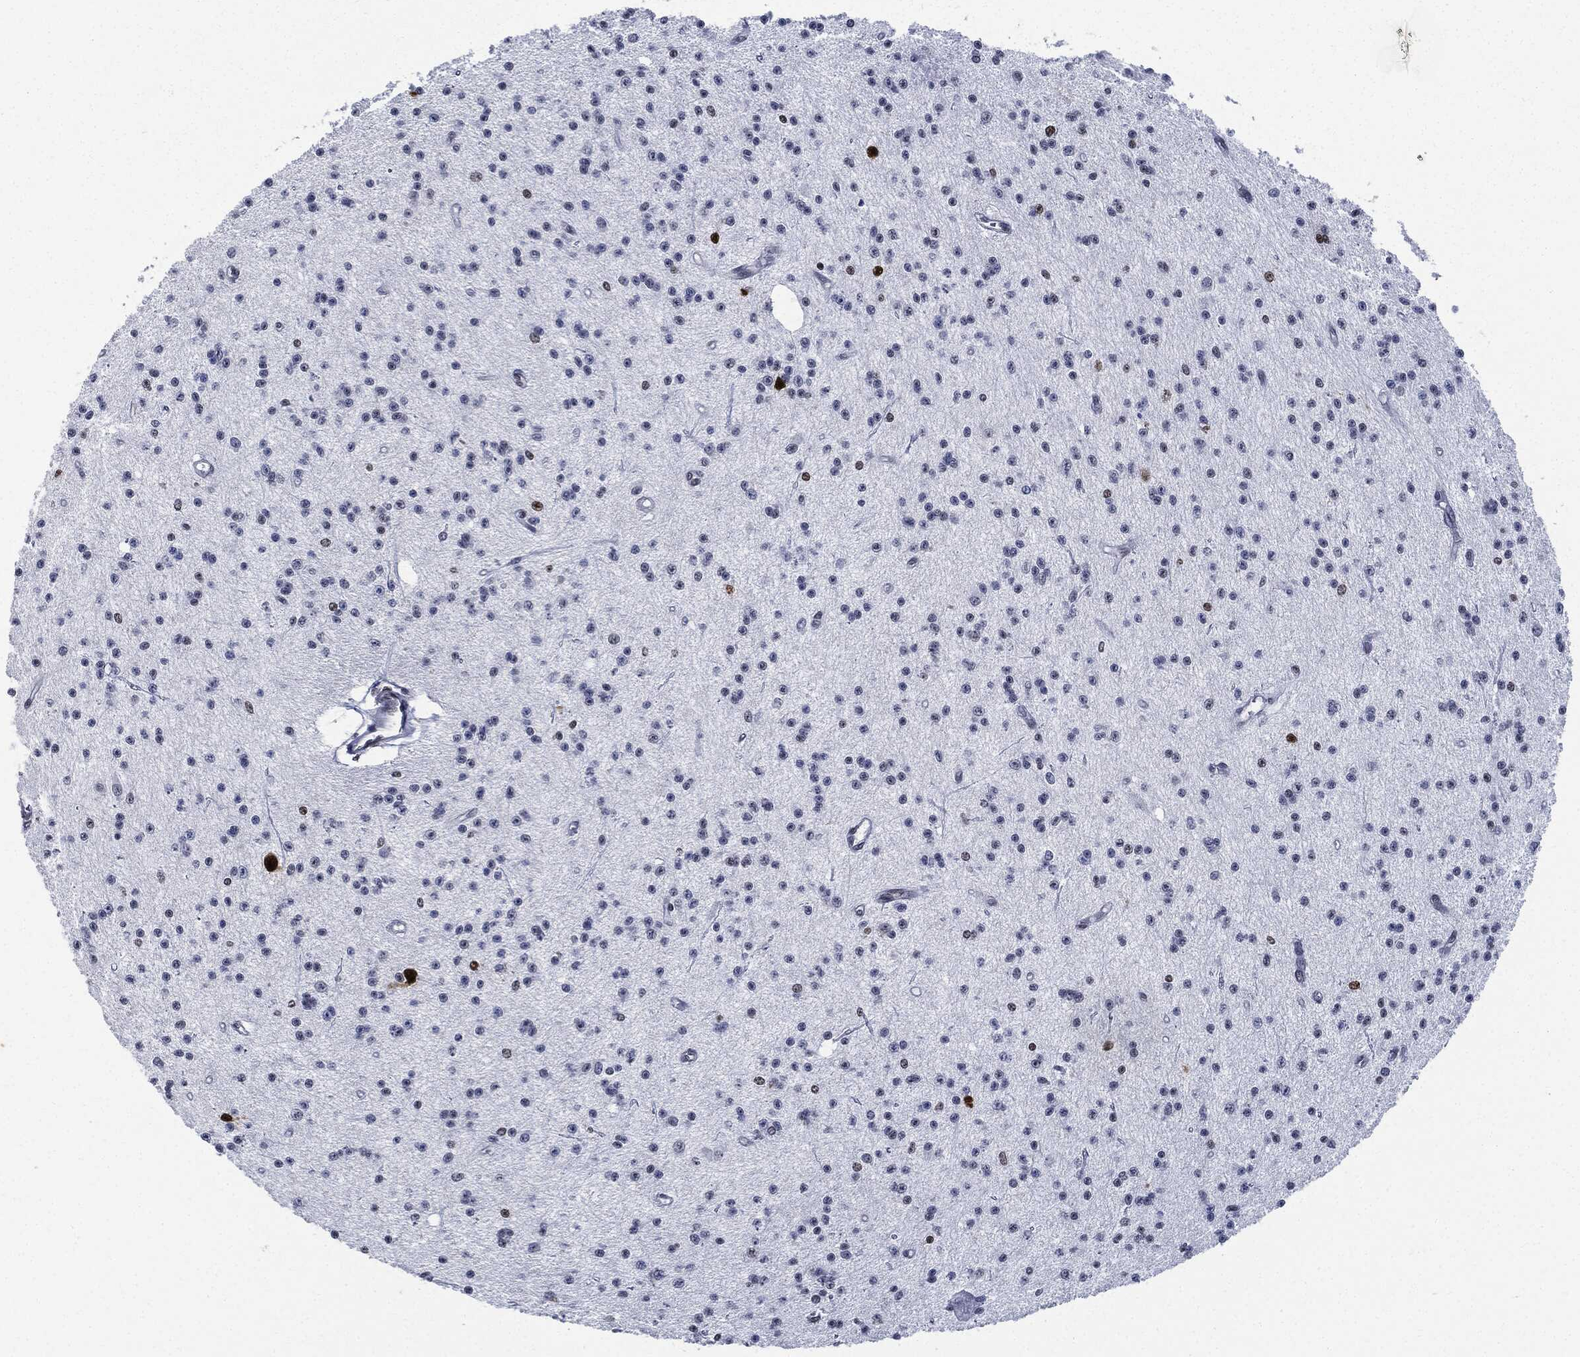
{"staining": {"intensity": "negative", "quantity": "none", "location": "none"}, "tissue": "glioma", "cell_type": "Tumor cells", "image_type": "cancer", "snomed": [{"axis": "morphology", "description": "Glioma, malignant, Low grade"}, {"axis": "topography", "description": "Brain"}], "caption": "Malignant glioma (low-grade) was stained to show a protein in brown. There is no significant positivity in tumor cells.", "gene": "PCNA", "patient": {"sex": "male", "age": 27}}